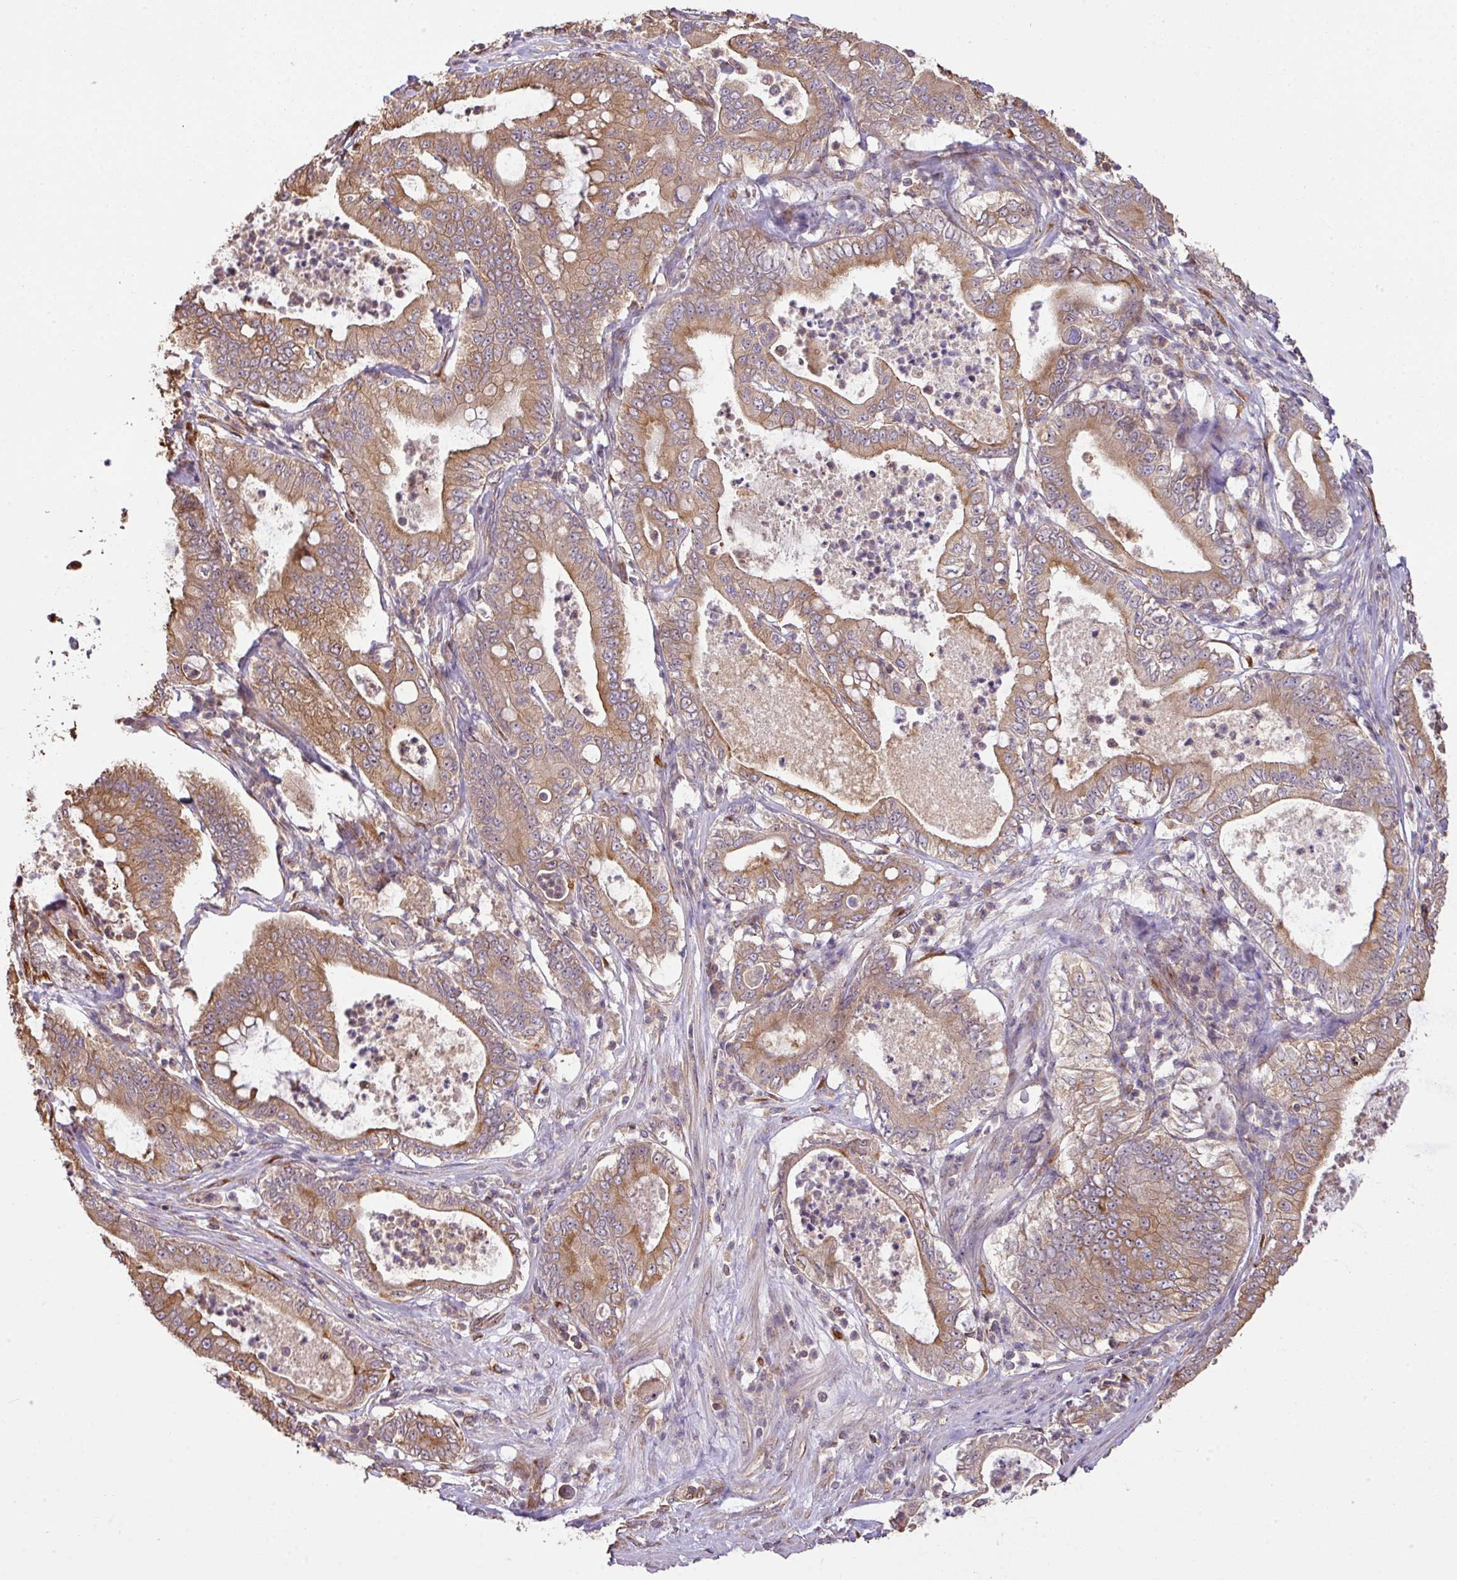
{"staining": {"intensity": "moderate", "quantity": ">75%", "location": "cytoplasmic/membranous,nuclear"}, "tissue": "pancreatic cancer", "cell_type": "Tumor cells", "image_type": "cancer", "snomed": [{"axis": "morphology", "description": "Adenocarcinoma, NOS"}, {"axis": "topography", "description": "Pancreas"}], "caption": "An immunohistochemistry (IHC) photomicrograph of tumor tissue is shown. Protein staining in brown shows moderate cytoplasmic/membranous and nuclear positivity in pancreatic cancer (adenocarcinoma) within tumor cells.", "gene": "VENTX", "patient": {"sex": "male", "age": 71}}